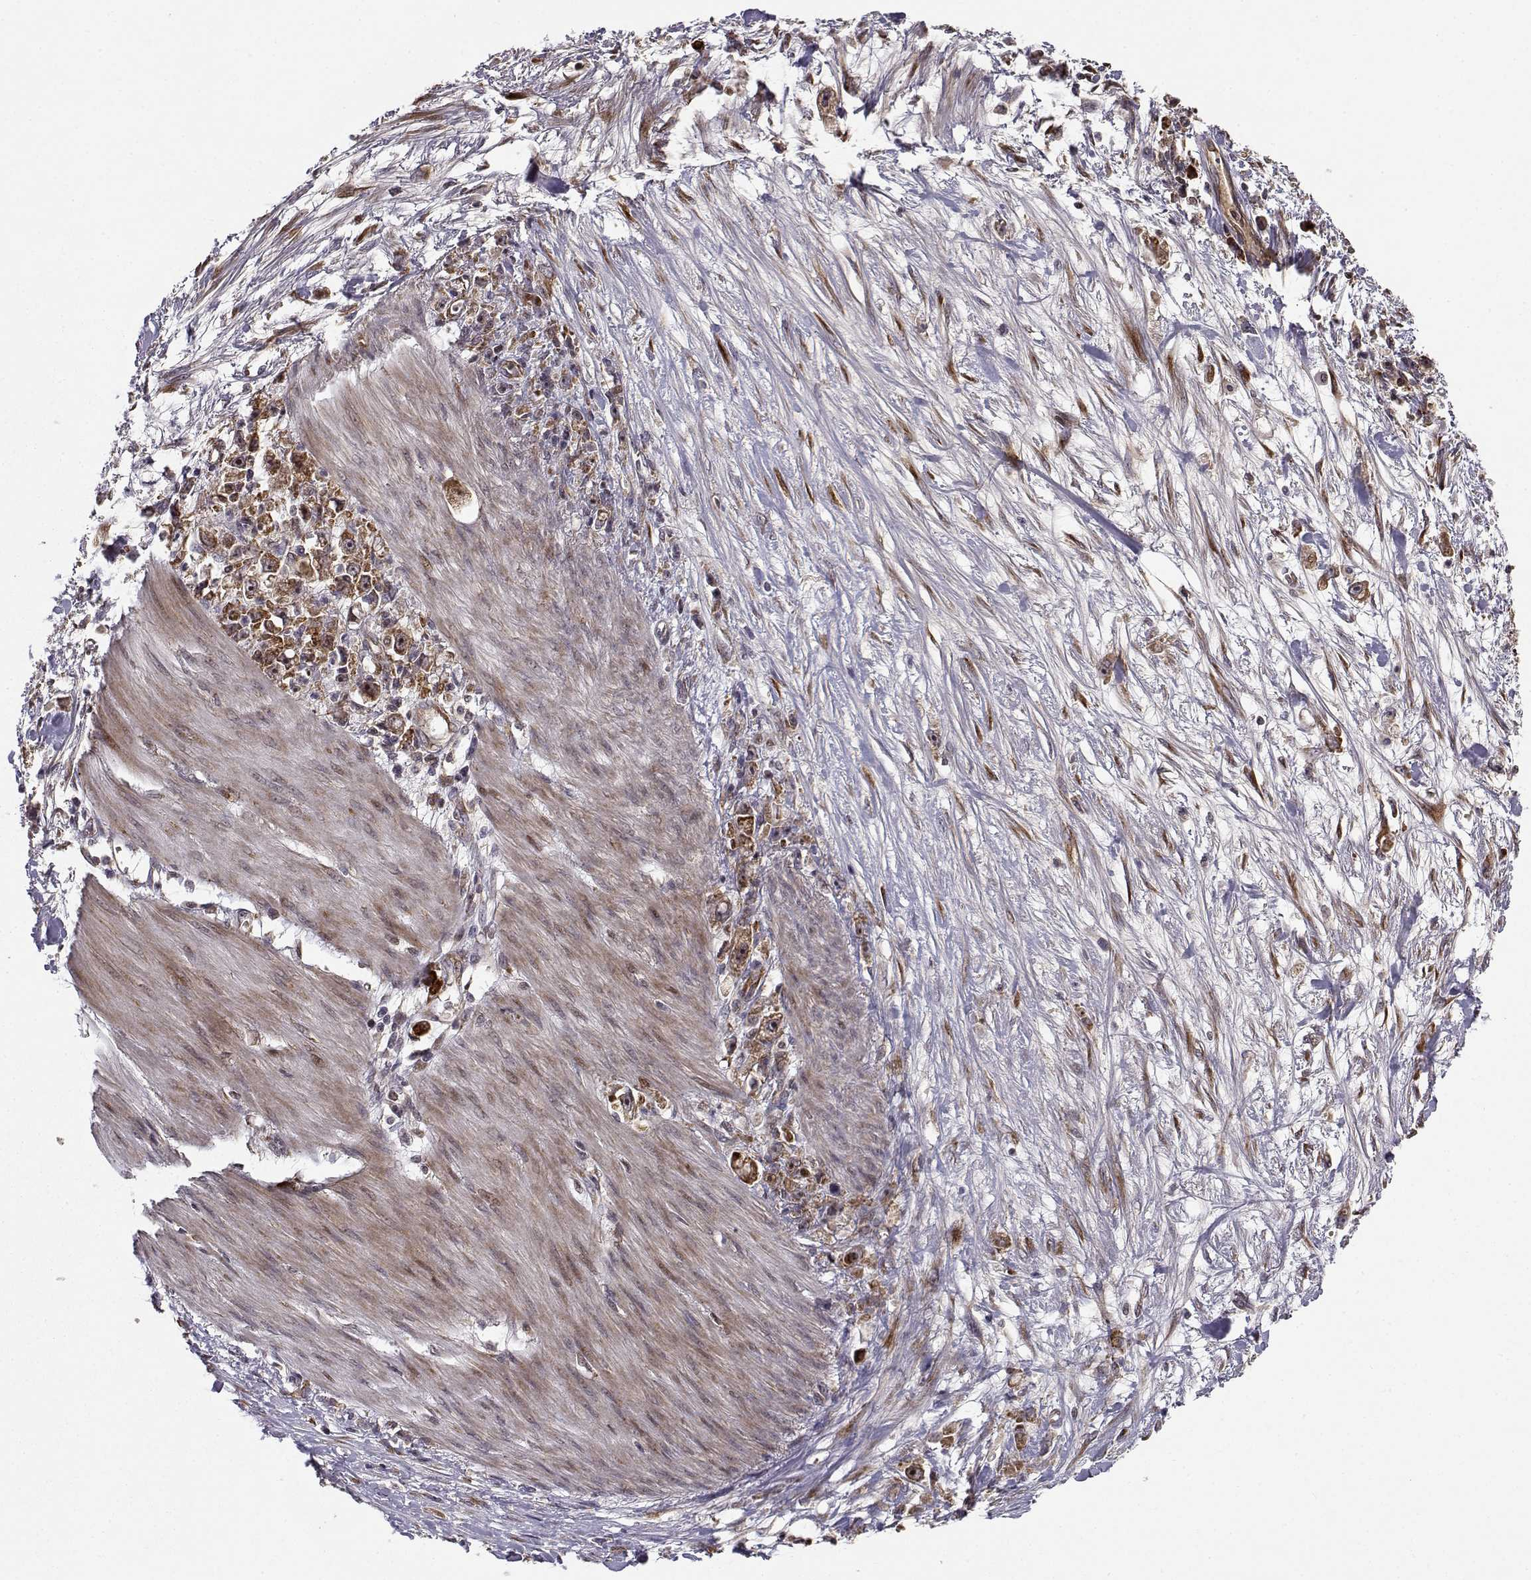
{"staining": {"intensity": "strong", "quantity": ">75%", "location": "cytoplasmic/membranous"}, "tissue": "stomach cancer", "cell_type": "Tumor cells", "image_type": "cancer", "snomed": [{"axis": "morphology", "description": "Adenocarcinoma, NOS"}, {"axis": "topography", "description": "Stomach"}], "caption": "A high amount of strong cytoplasmic/membranous expression is seen in about >75% of tumor cells in adenocarcinoma (stomach) tissue.", "gene": "RPL31", "patient": {"sex": "female", "age": 59}}